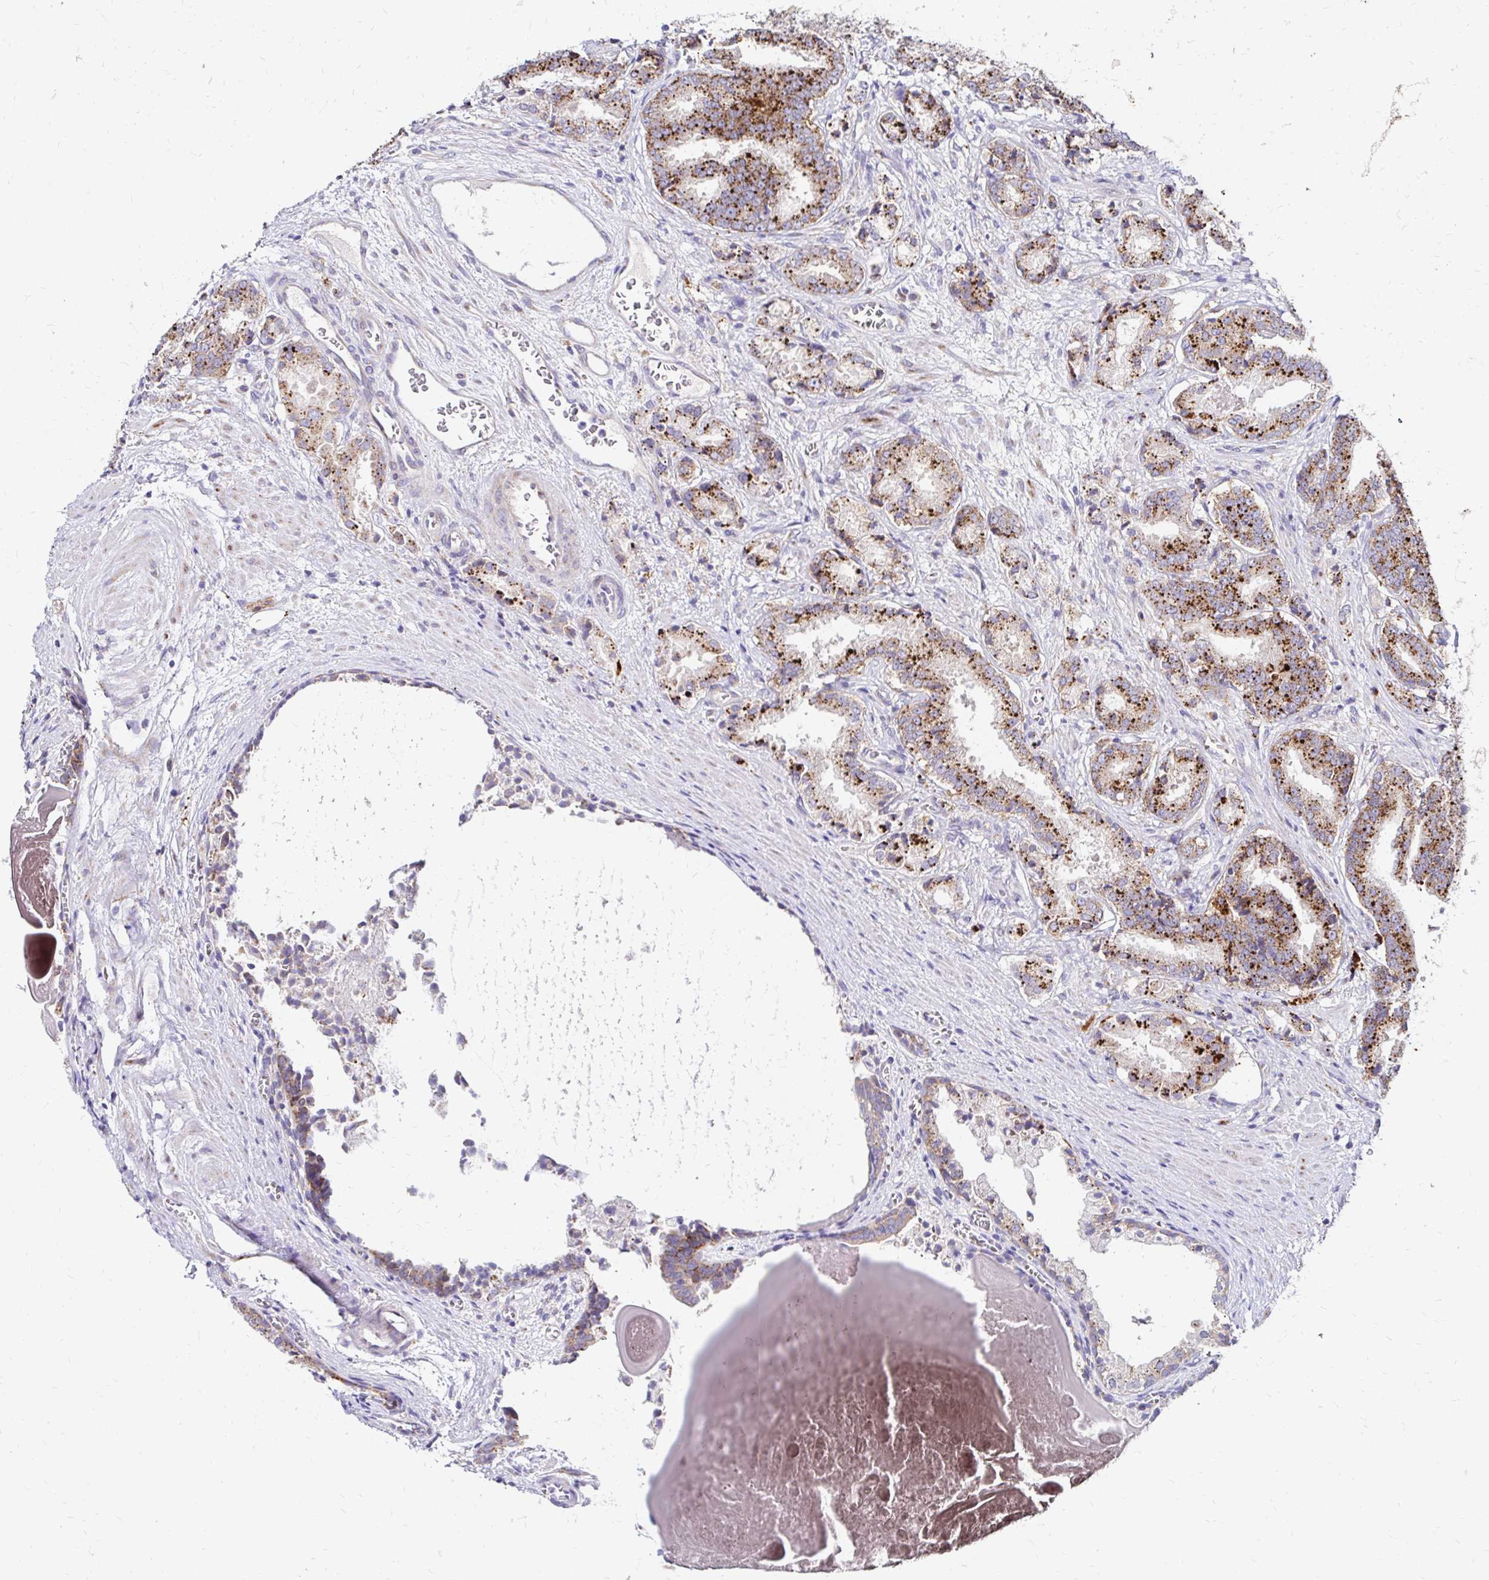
{"staining": {"intensity": "moderate", "quantity": ">75%", "location": "cytoplasmic/membranous"}, "tissue": "prostate cancer", "cell_type": "Tumor cells", "image_type": "cancer", "snomed": [{"axis": "morphology", "description": "Adenocarcinoma, High grade"}, {"axis": "topography", "description": "Prostate and seminal vesicle, NOS"}], "caption": "High-magnification brightfield microscopy of prostate cancer stained with DAB (brown) and counterstained with hematoxylin (blue). tumor cells exhibit moderate cytoplasmic/membranous expression is present in approximately>75% of cells. Nuclei are stained in blue.", "gene": "IDUA", "patient": {"sex": "male", "age": 61}}